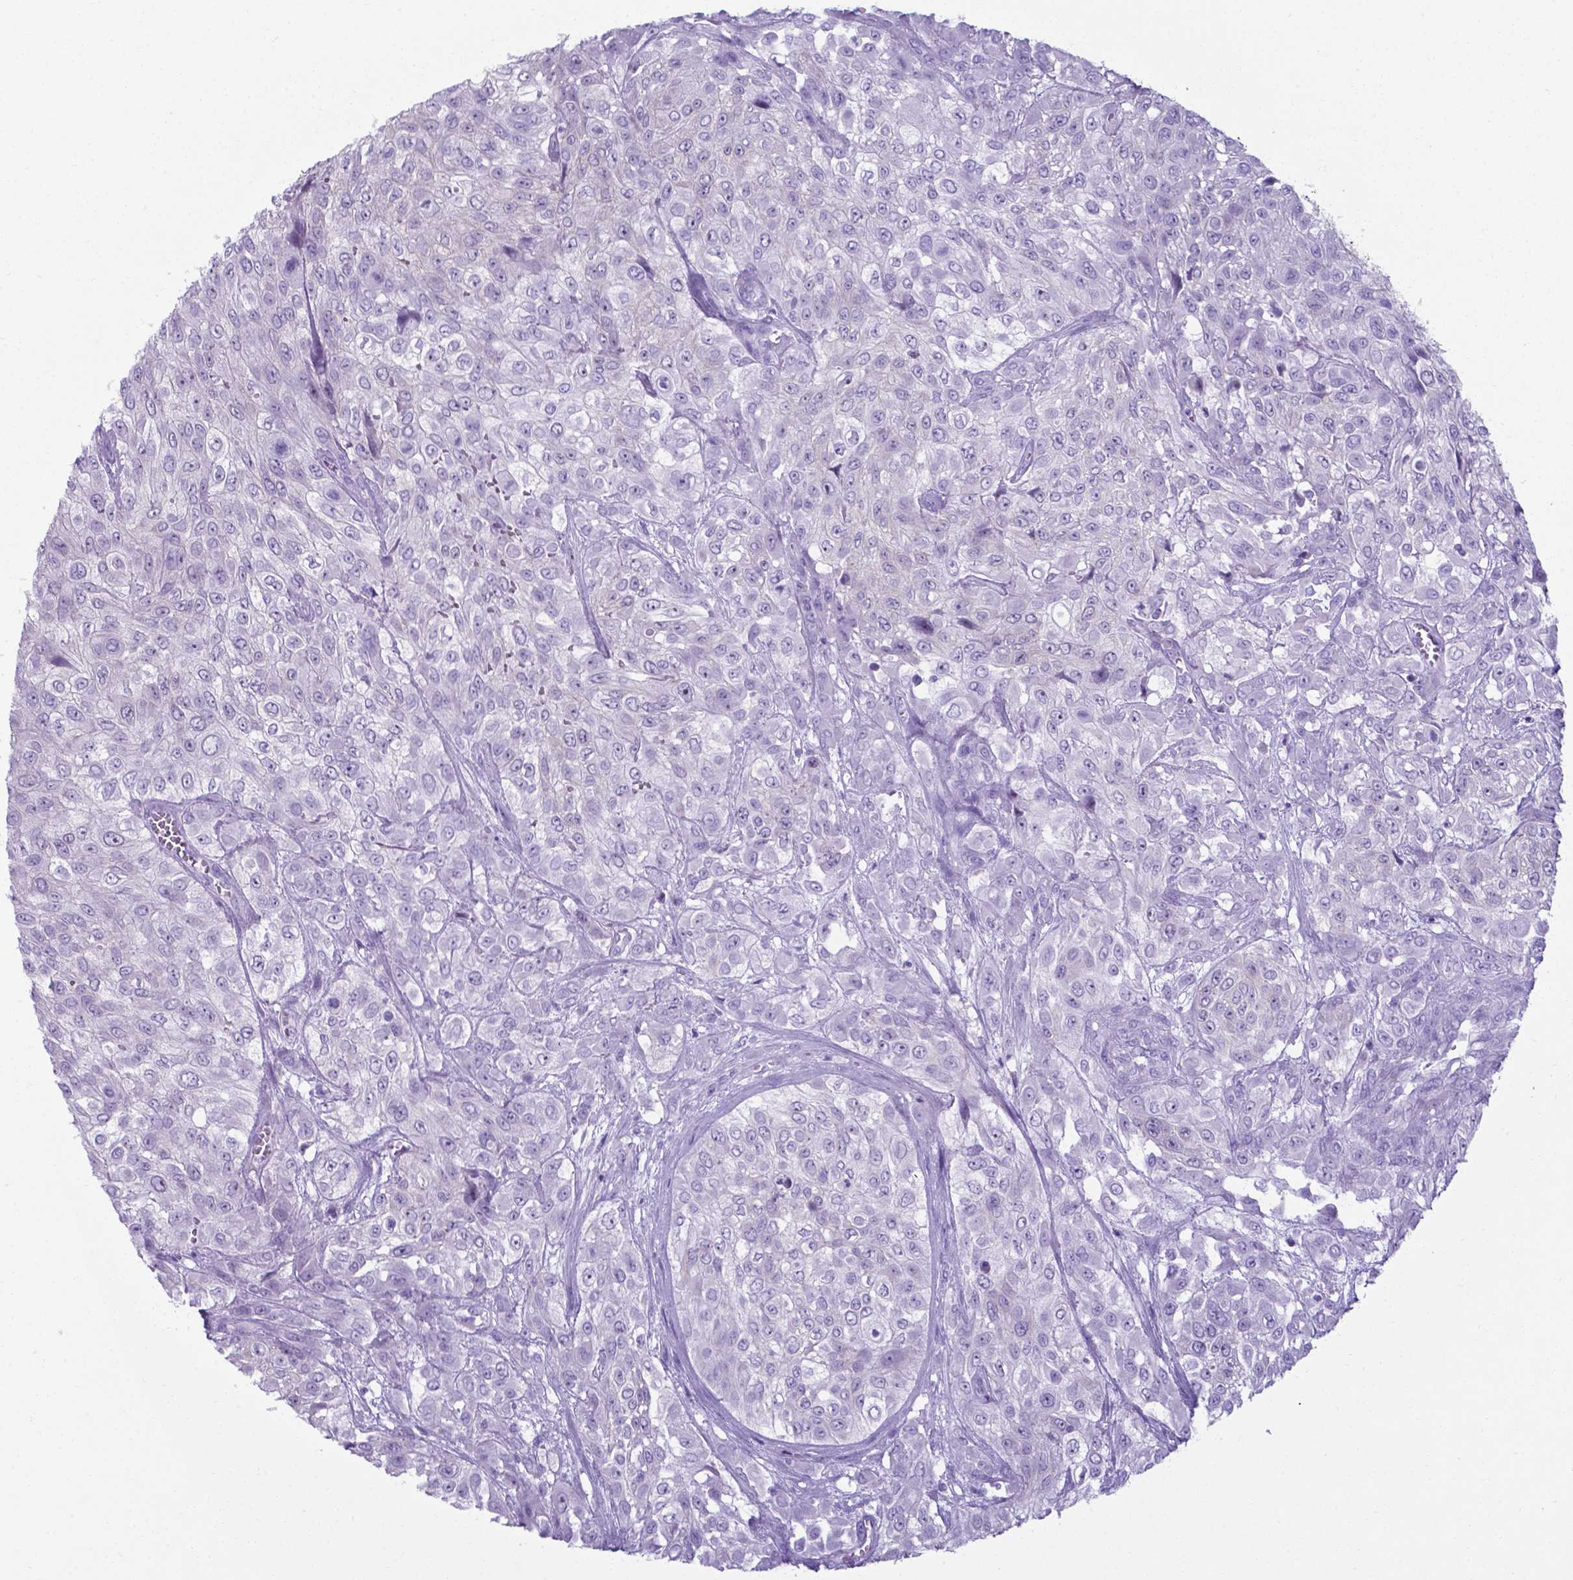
{"staining": {"intensity": "negative", "quantity": "none", "location": "none"}, "tissue": "urothelial cancer", "cell_type": "Tumor cells", "image_type": "cancer", "snomed": [{"axis": "morphology", "description": "Urothelial carcinoma, High grade"}, {"axis": "topography", "description": "Urinary bladder"}], "caption": "Micrograph shows no protein expression in tumor cells of urothelial cancer tissue.", "gene": "AP5B1", "patient": {"sex": "male", "age": 57}}